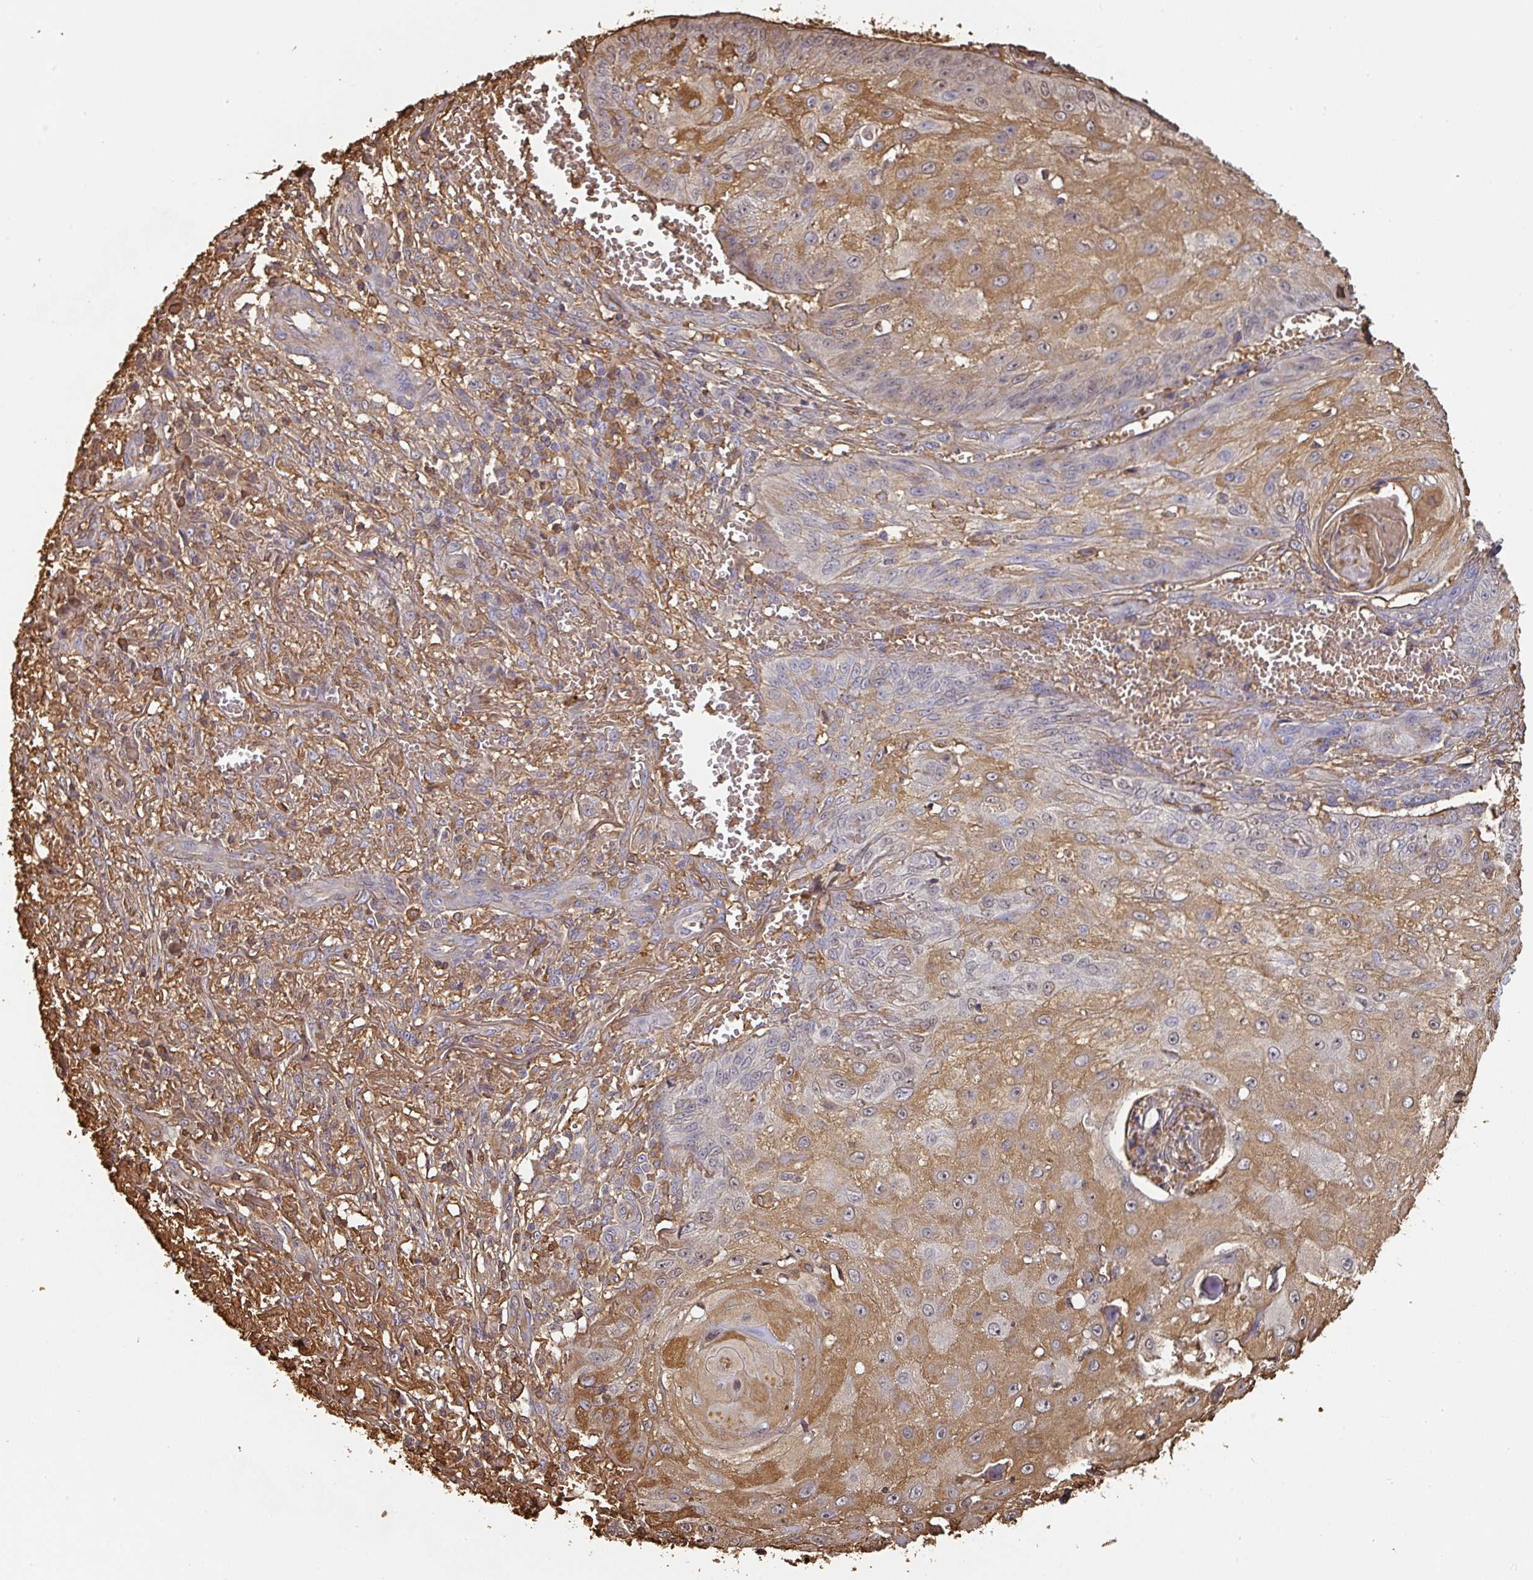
{"staining": {"intensity": "moderate", "quantity": ">75%", "location": "cytoplasmic/membranous"}, "tissue": "skin cancer", "cell_type": "Tumor cells", "image_type": "cancer", "snomed": [{"axis": "morphology", "description": "Squamous cell carcinoma, NOS"}, {"axis": "topography", "description": "Skin"}], "caption": "A brown stain shows moderate cytoplasmic/membranous expression of a protein in squamous cell carcinoma (skin) tumor cells.", "gene": "ALB", "patient": {"sex": "male", "age": 70}}